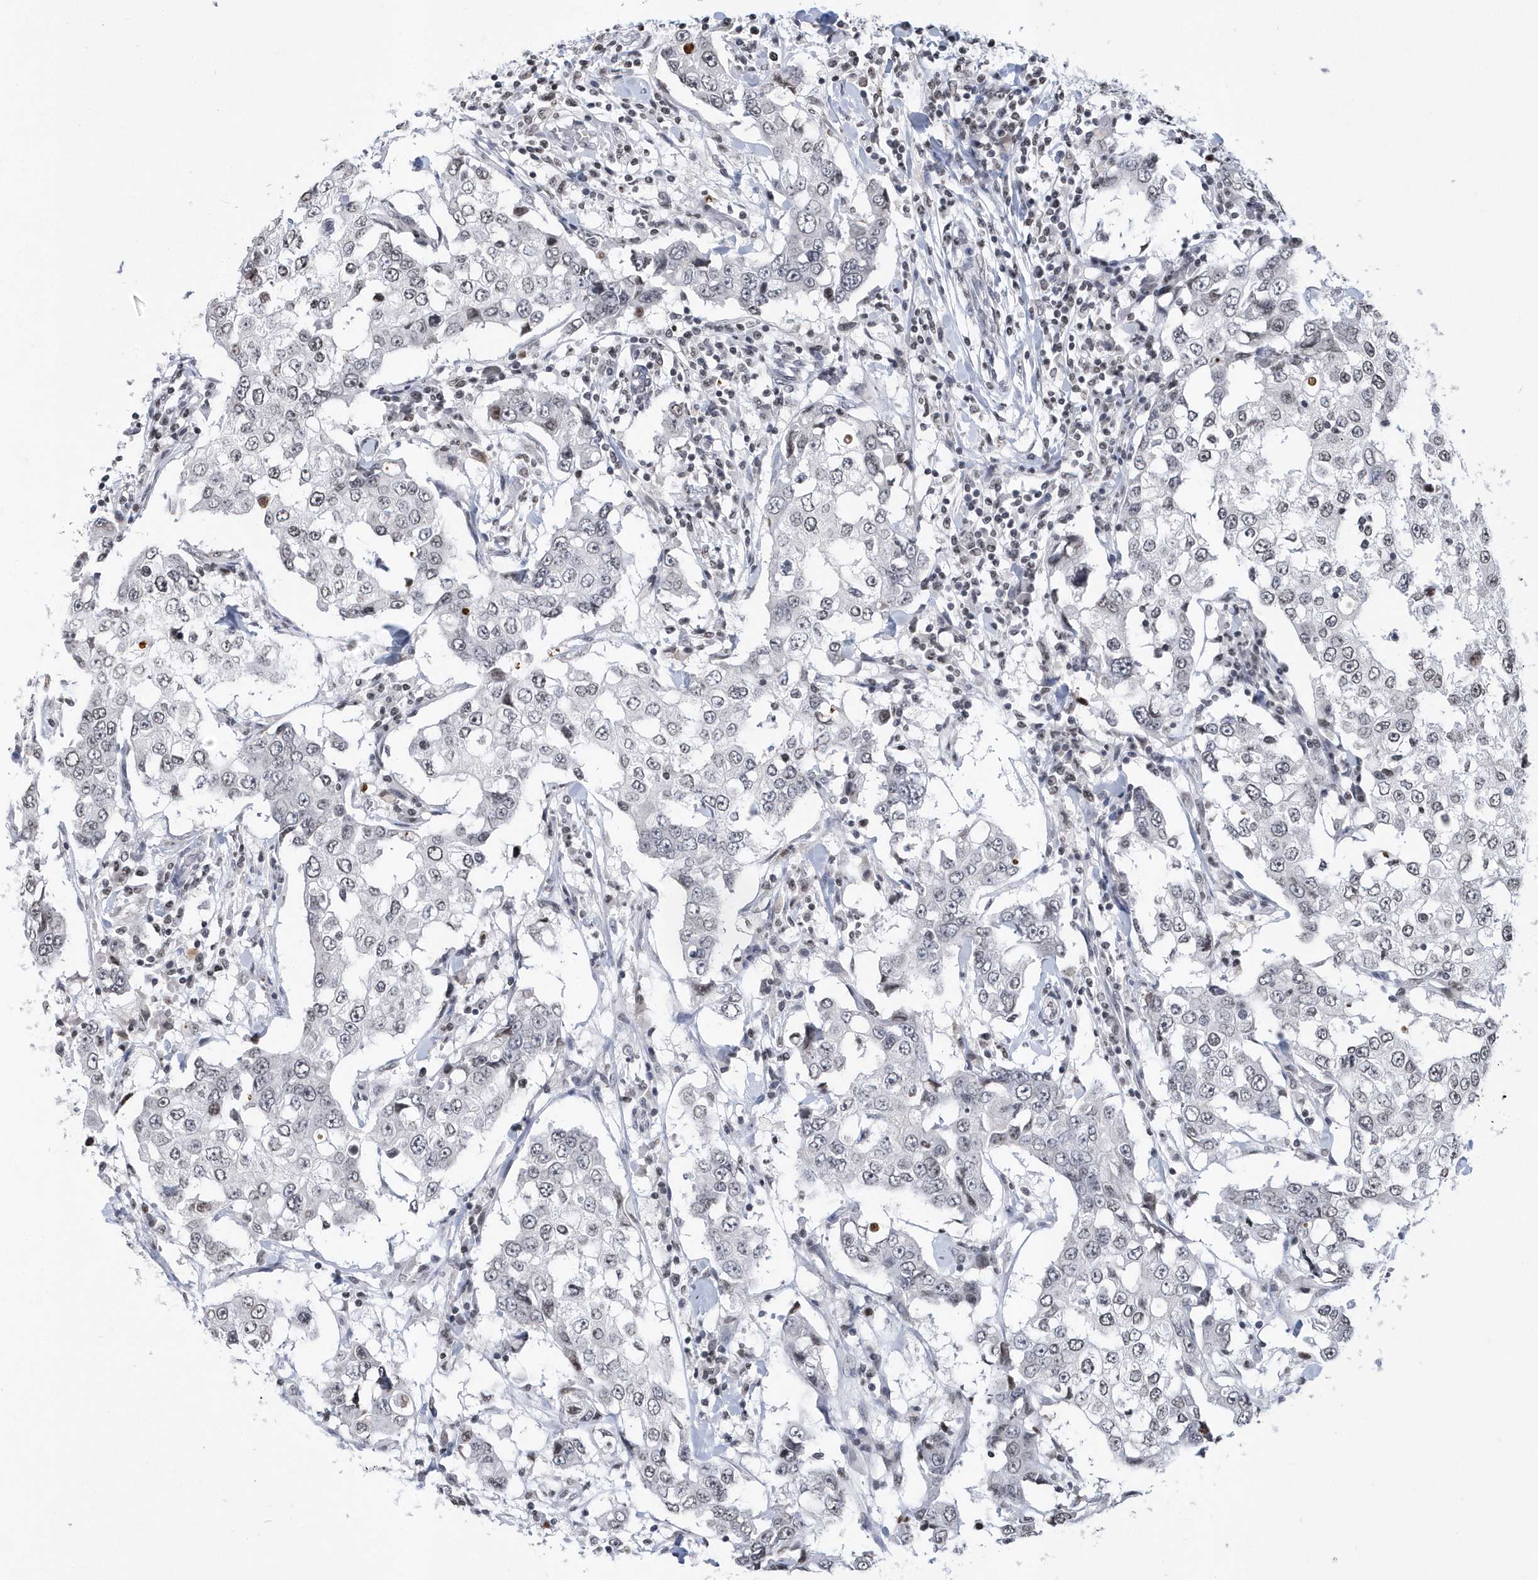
{"staining": {"intensity": "negative", "quantity": "none", "location": "none"}, "tissue": "breast cancer", "cell_type": "Tumor cells", "image_type": "cancer", "snomed": [{"axis": "morphology", "description": "Duct carcinoma"}, {"axis": "topography", "description": "Breast"}], "caption": "IHC of breast intraductal carcinoma exhibits no positivity in tumor cells. (DAB (3,3'-diaminobenzidine) IHC visualized using brightfield microscopy, high magnification).", "gene": "VWA5B2", "patient": {"sex": "female", "age": 27}}